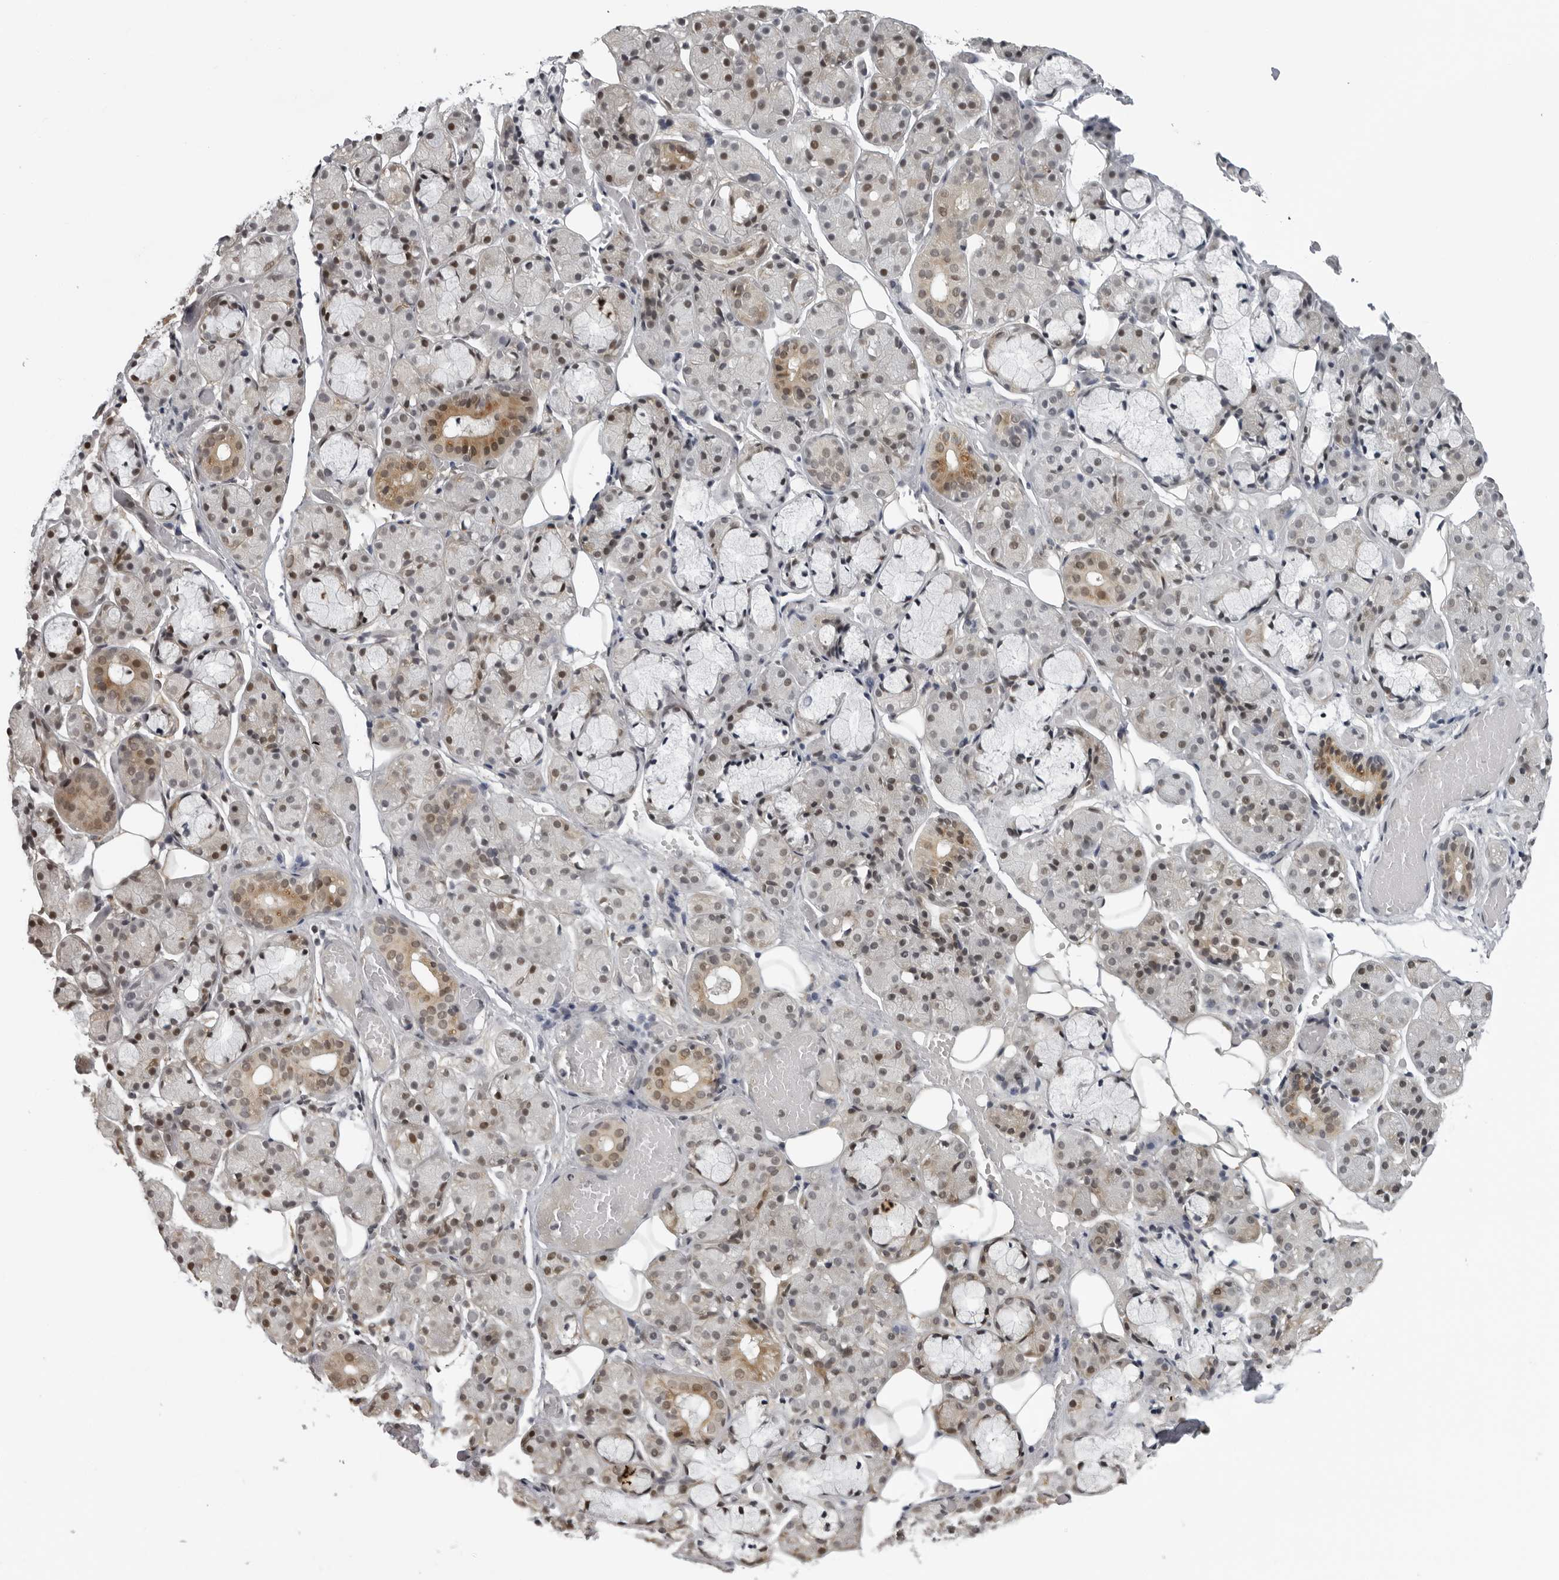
{"staining": {"intensity": "moderate", "quantity": "<25%", "location": "cytoplasmic/membranous,nuclear"}, "tissue": "salivary gland", "cell_type": "Glandular cells", "image_type": "normal", "snomed": [{"axis": "morphology", "description": "Normal tissue, NOS"}, {"axis": "topography", "description": "Salivary gland"}], "caption": "A photomicrograph showing moderate cytoplasmic/membranous,nuclear staining in about <25% of glandular cells in benign salivary gland, as visualized by brown immunohistochemical staining.", "gene": "MAF", "patient": {"sex": "male", "age": 63}}